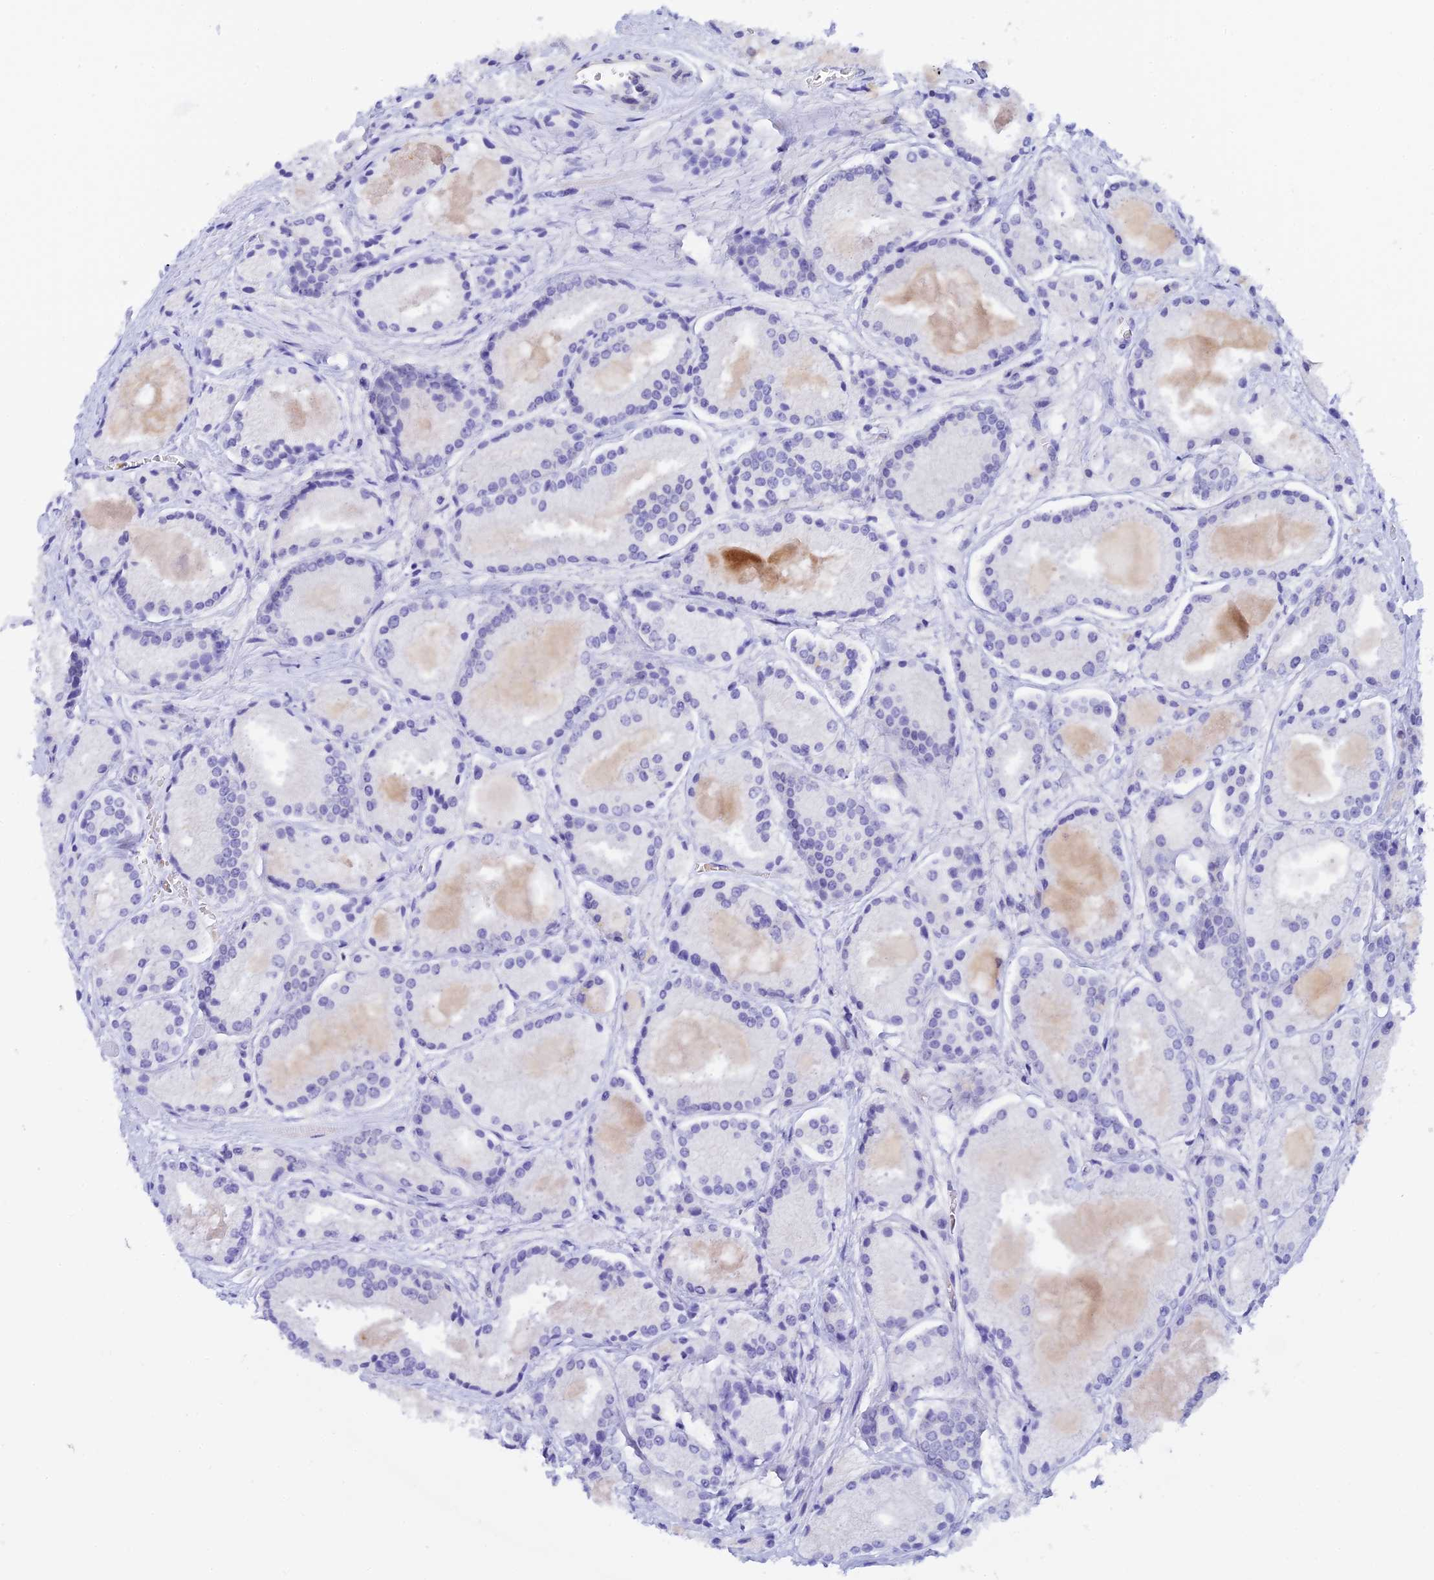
{"staining": {"intensity": "negative", "quantity": "none", "location": "none"}, "tissue": "prostate cancer", "cell_type": "Tumor cells", "image_type": "cancer", "snomed": [{"axis": "morphology", "description": "Adenocarcinoma, High grade"}, {"axis": "topography", "description": "Prostate"}], "caption": "IHC of human prostate adenocarcinoma (high-grade) shows no staining in tumor cells.", "gene": "RASGEF1B", "patient": {"sex": "male", "age": 67}}